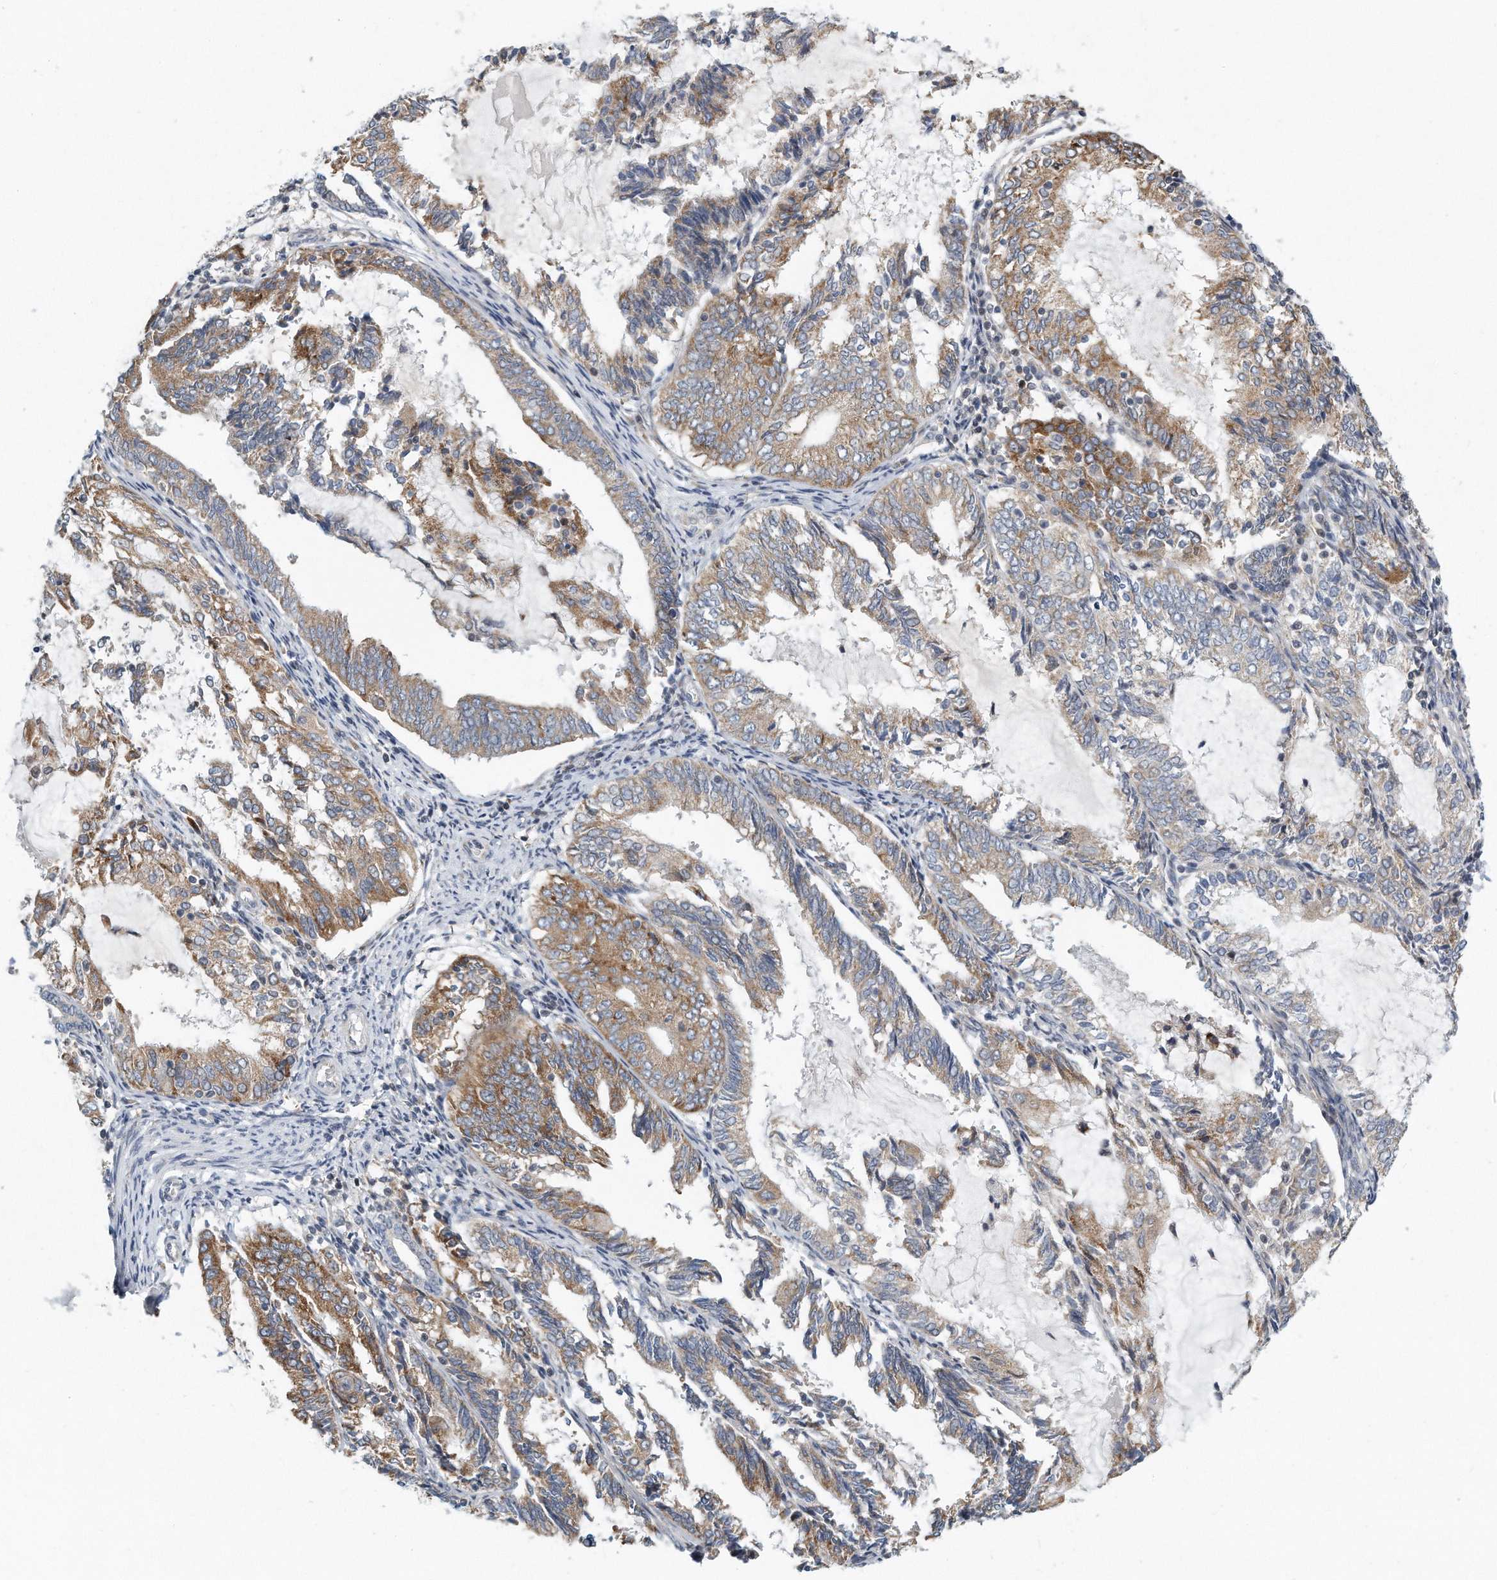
{"staining": {"intensity": "moderate", "quantity": "25%-75%", "location": "cytoplasmic/membranous"}, "tissue": "endometrial cancer", "cell_type": "Tumor cells", "image_type": "cancer", "snomed": [{"axis": "morphology", "description": "Adenocarcinoma, NOS"}, {"axis": "topography", "description": "Endometrium"}], "caption": "Moderate cytoplasmic/membranous expression for a protein is seen in about 25%-75% of tumor cells of endometrial cancer (adenocarcinoma) using IHC.", "gene": "VLDLR", "patient": {"sex": "female", "age": 81}}